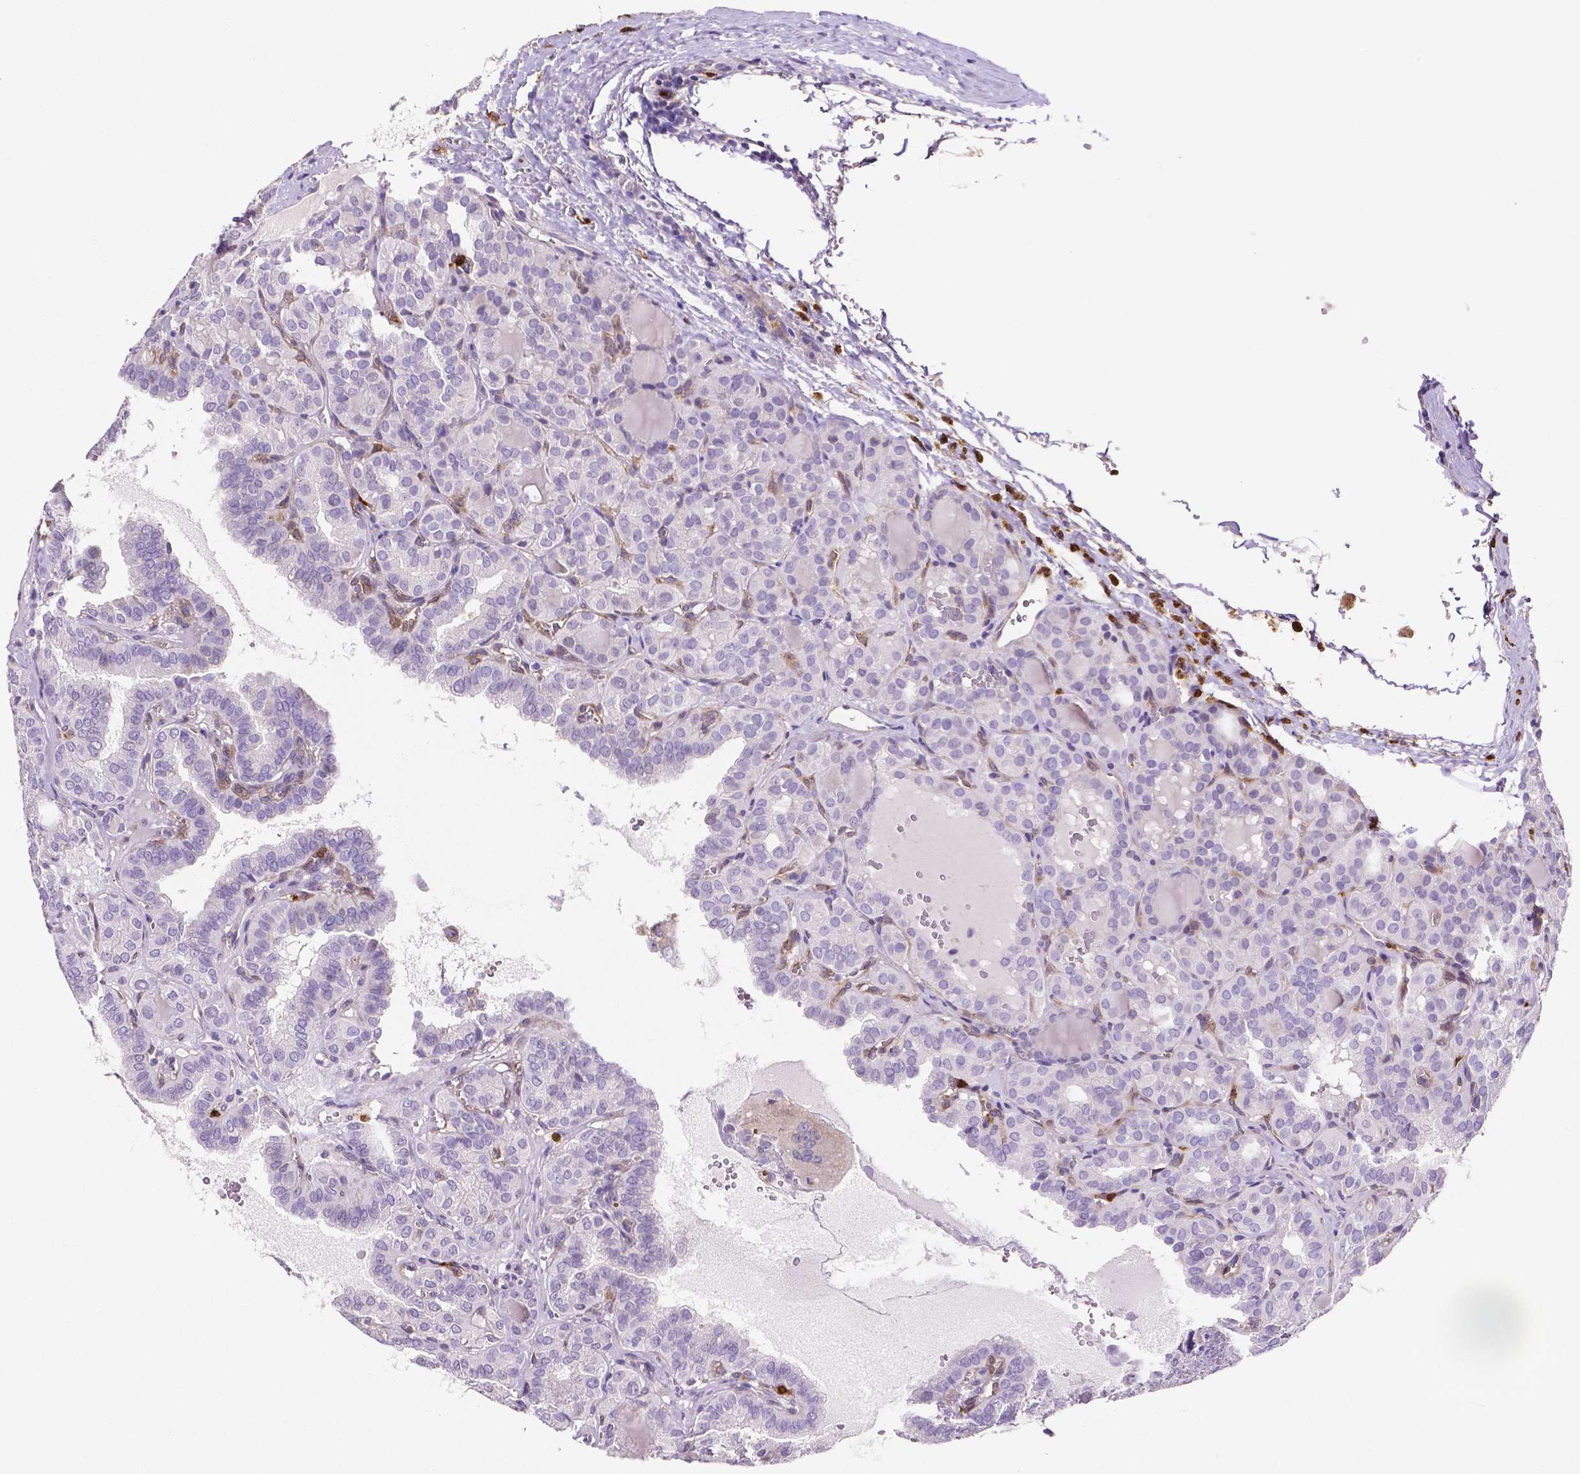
{"staining": {"intensity": "negative", "quantity": "none", "location": "none"}, "tissue": "thyroid cancer", "cell_type": "Tumor cells", "image_type": "cancer", "snomed": [{"axis": "morphology", "description": "Papillary adenocarcinoma, NOS"}, {"axis": "topography", "description": "Thyroid gland"}], "caption": "Protein analysis of thyroid cancer exhibits no significant staining in tumor cells.", "gene": "MMP9", "patient": {"sex": "female", "age": 41}}